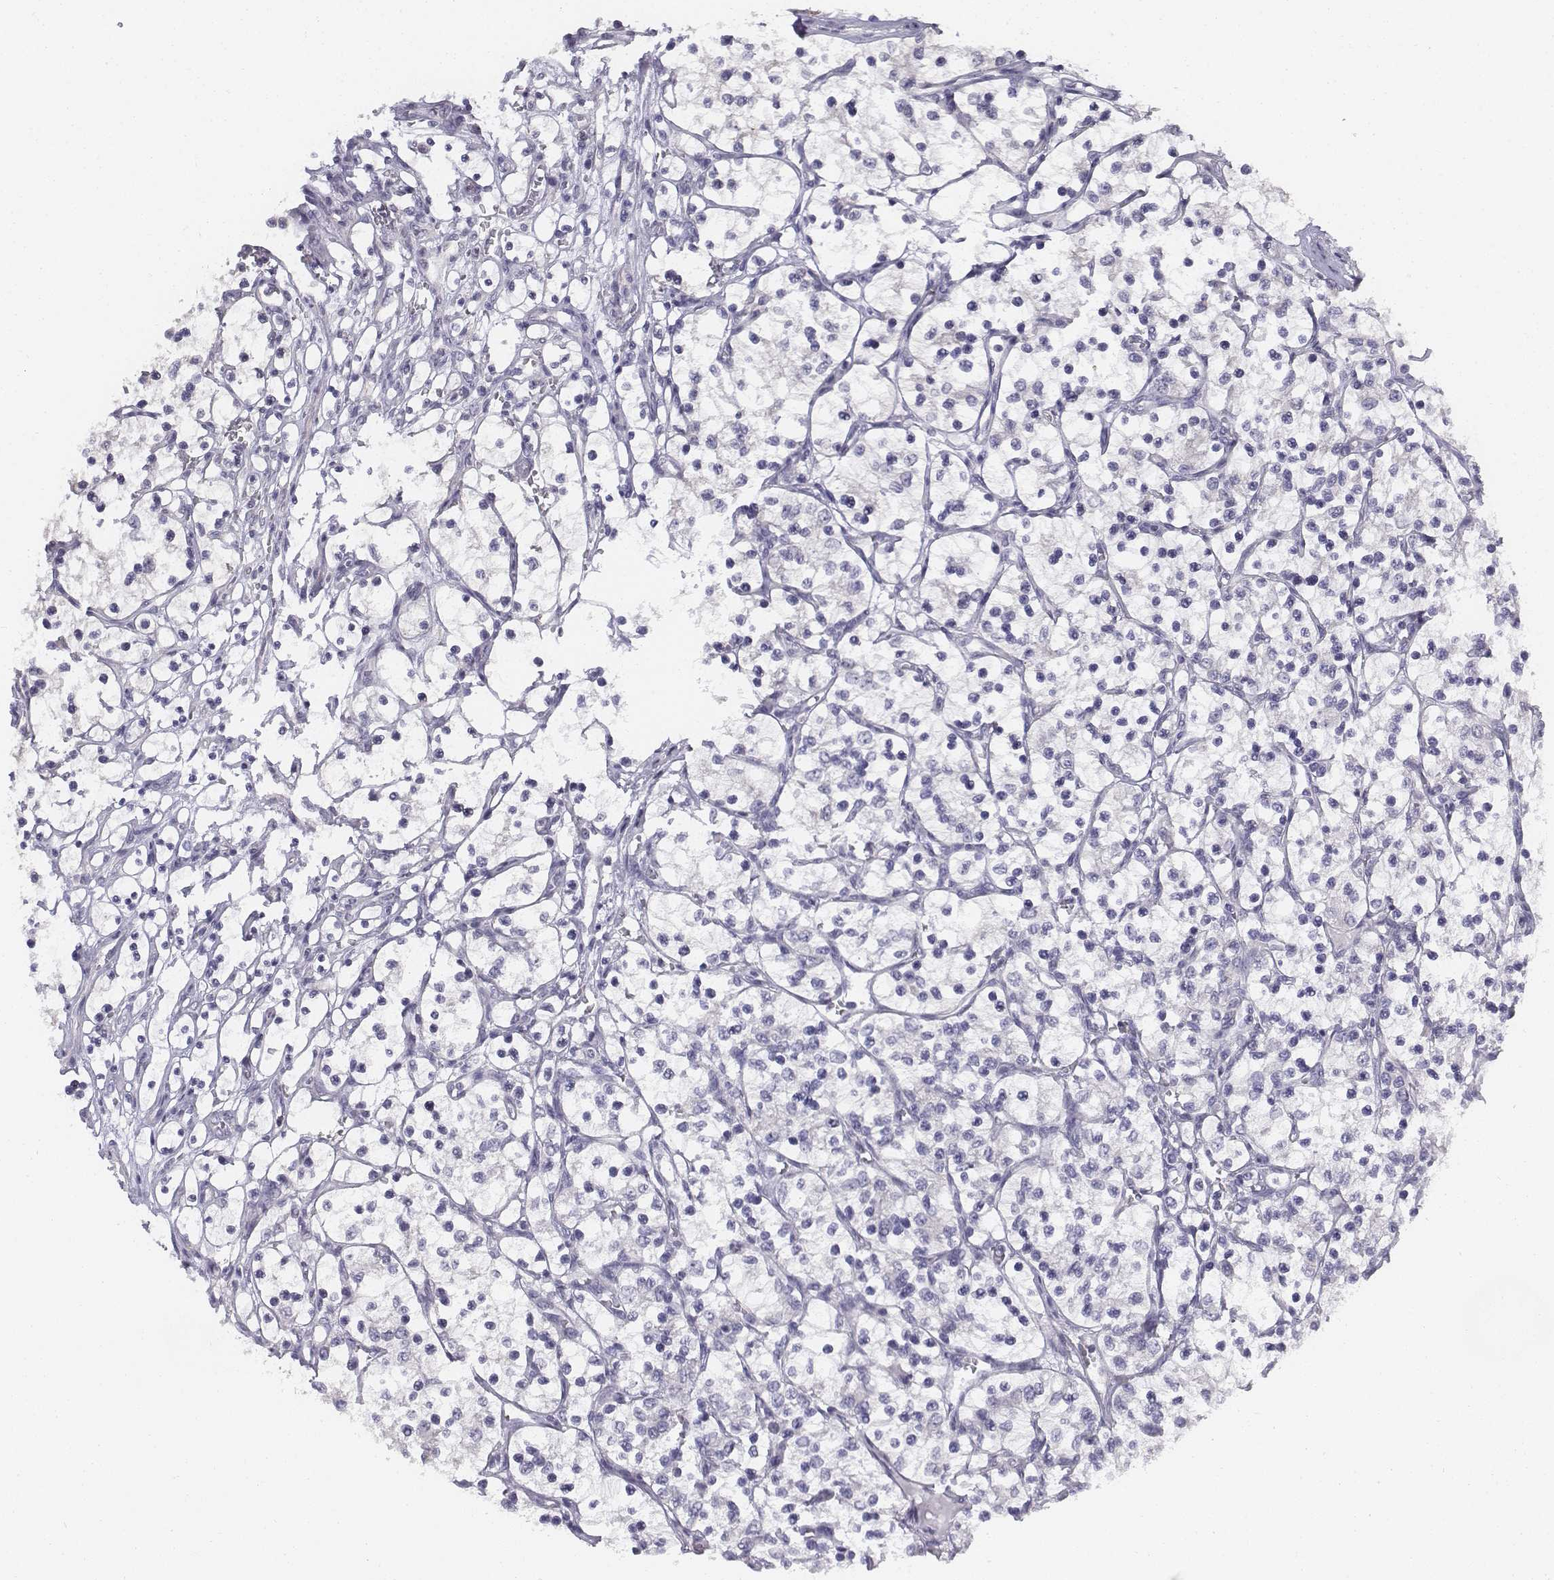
{"staining": {"intensity": "negative", "quantity": "none", "location": "none"}, "tissue": "renal cancer", "cell_type": "Tumor cells", "image_type": "cancer", "snomed": [{"axis": "morphology", "description": "Adenocarcinoma, NOS"}, {"axis": "topography", "description": "Kidney"}], "caption": "The IHC micrograph has no significant staining in tumor cells of renal cancer (adenocarcinoma) tissue. The staining is performed using DAB (3,3'-diaminobenzidine) brown chromogen with nuclei counter-stained in using hematoxylin.", "gene": "PENK", "patient": {"sex": "female", "age": 69}}